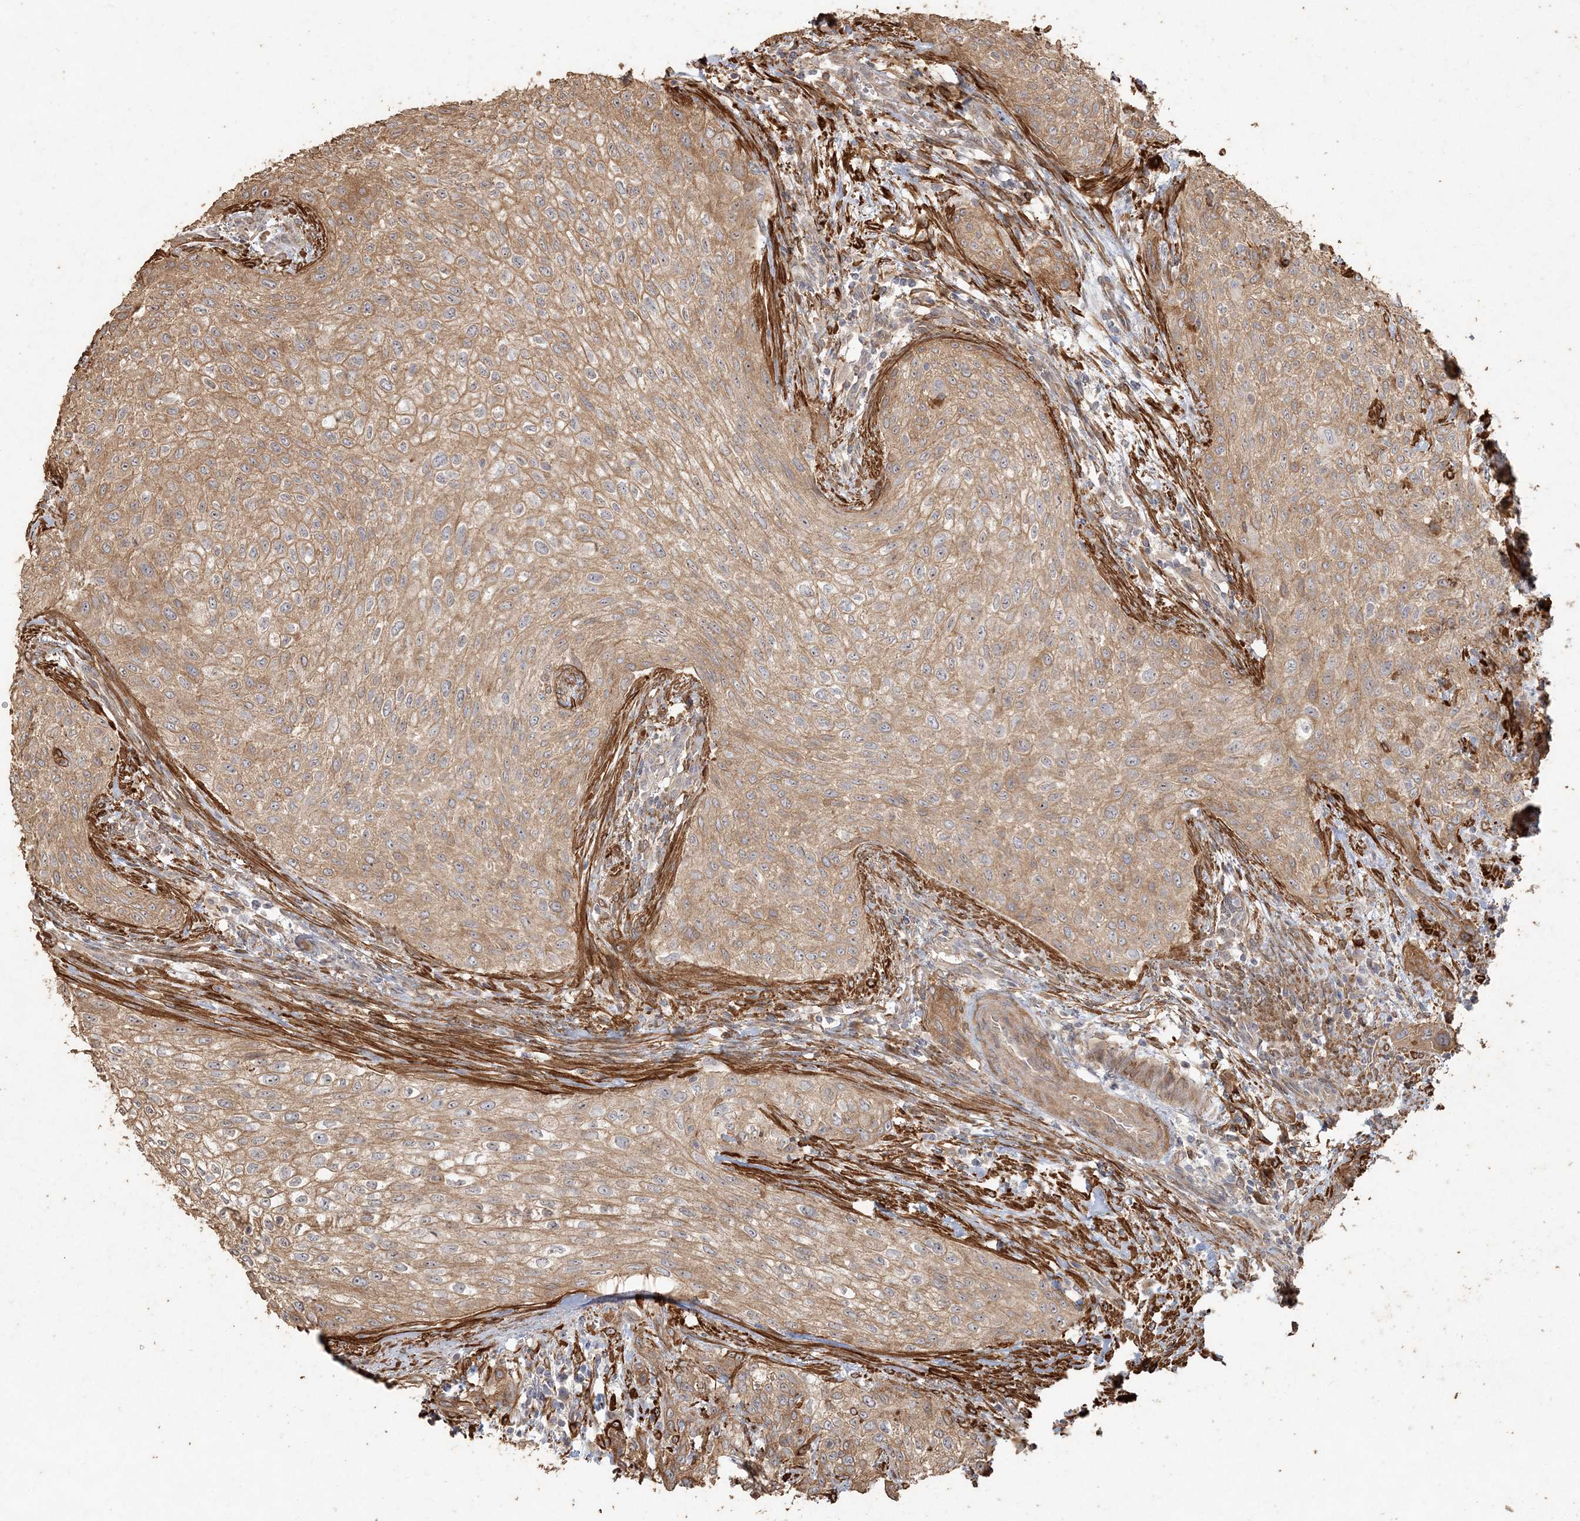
{"staining": {"intensity": "moderate", "quantity": ">75%", "location": "cytoplasmic/membranous"}, "tissue": "urothelial cancer", "cell_type": "Tumor cells", "image_type": "cancer", "snomed": [{"axis": "morphology", "description": "Urothelial carcinoma, High grade"}, {"axis": "topography", "description": "Urinary bladder"}], "caption": "Protein expression analysis of human high-grade urothelial carcinoma reveals moderate cytoplasmic/membranous expression in about >75% of tumor cells.", "gene": "RNF145", "patient": {"sex": "male", "age": 35}}